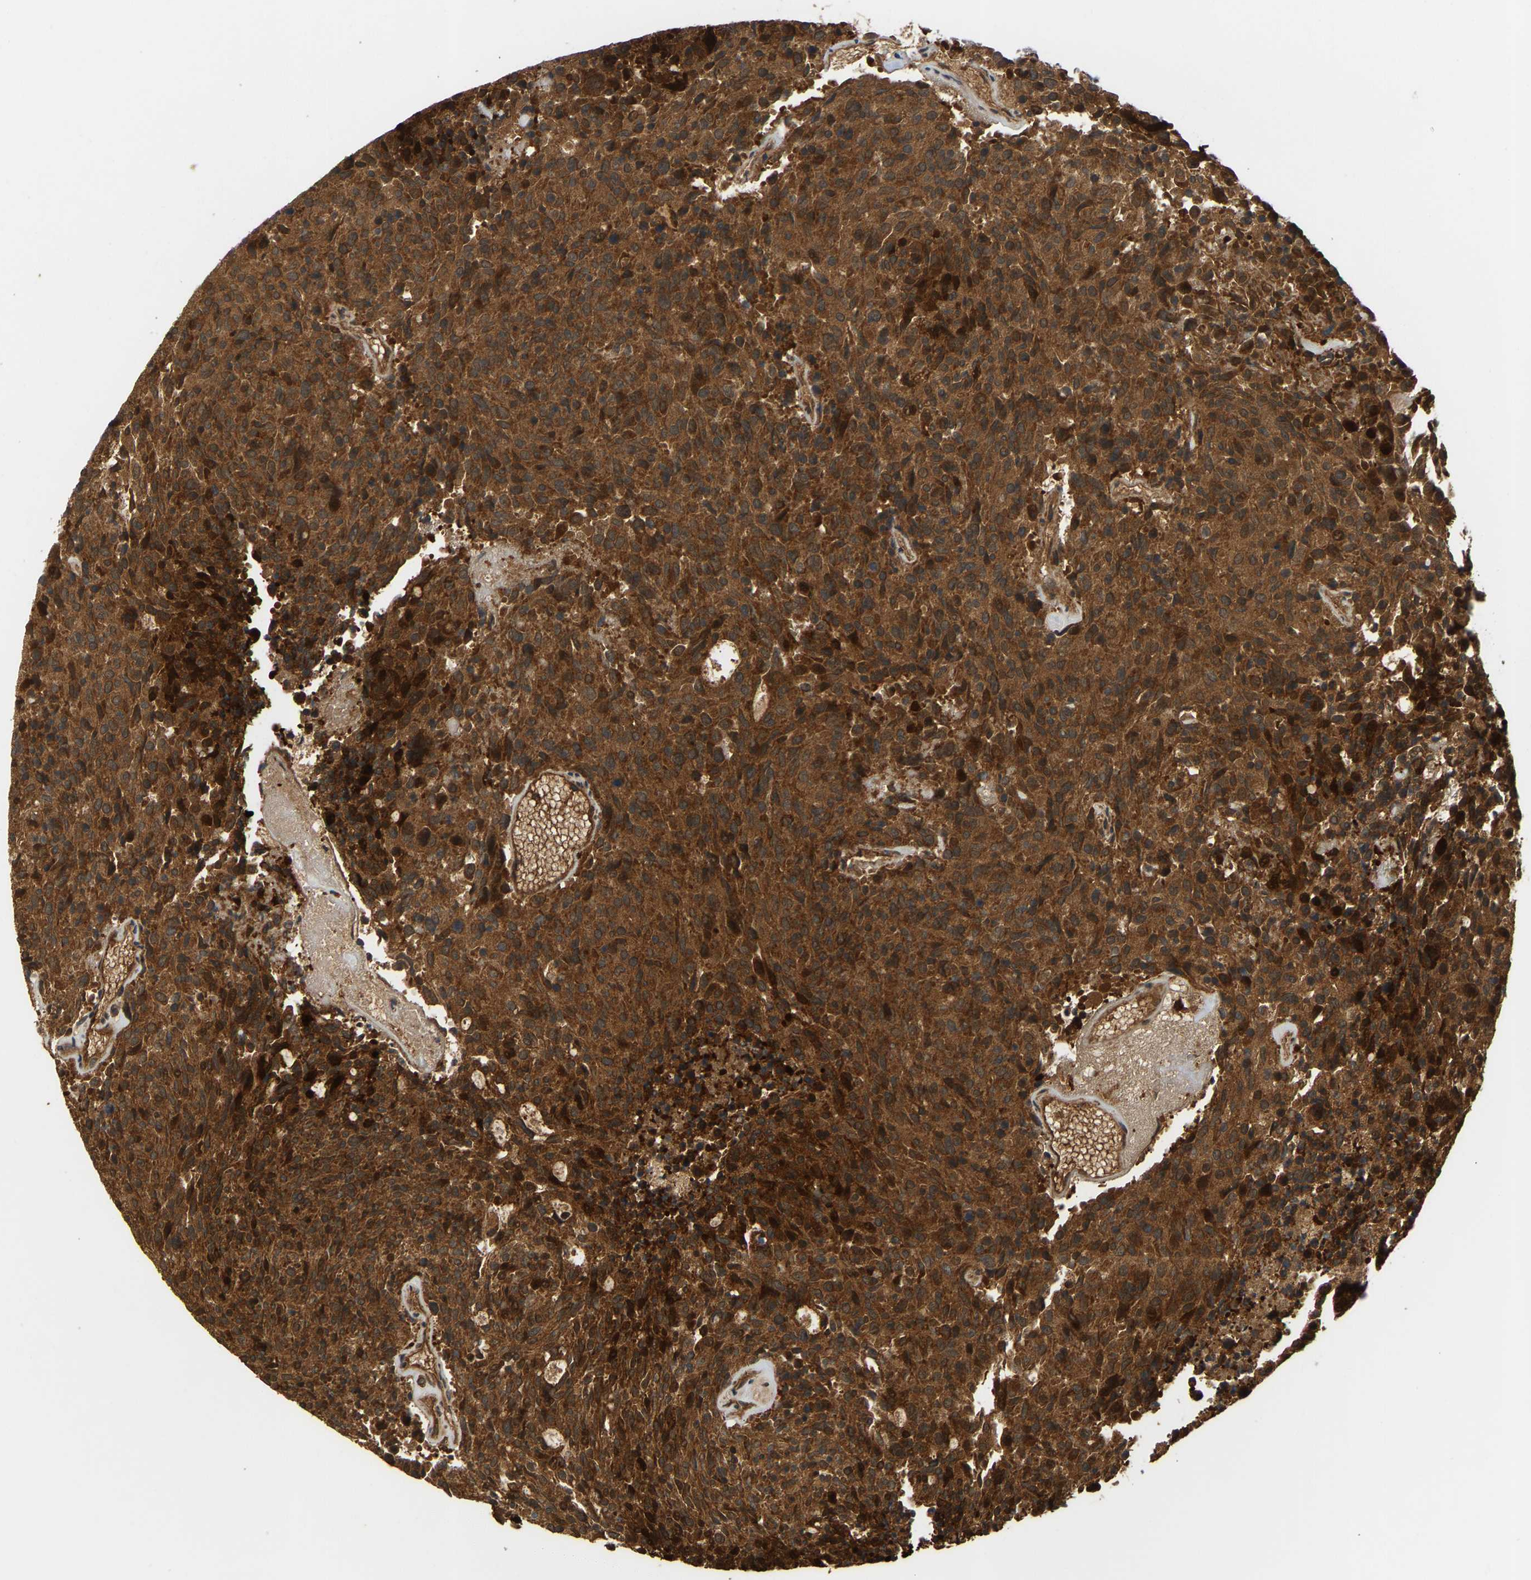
{"staining": {"intensity": "strong", "quantity": ">75%", "location": "cytoplasmic/membranous"}, "tissue": "carcinoid", "cell_type": "Tumor cells", "image_type": "cancer", "snomed": [{"axis": "morphology", "description": "Carcinoid, malignant, NOS"}, {"axis": "topography", "description": "Colon"}], "caption": "Carcinoid stained for a protein exhibits strong cytoplasmic/membranous positivity in tumor cells.", "gene": "GOPC", "patient": {"sex": "female", "age": 61}}